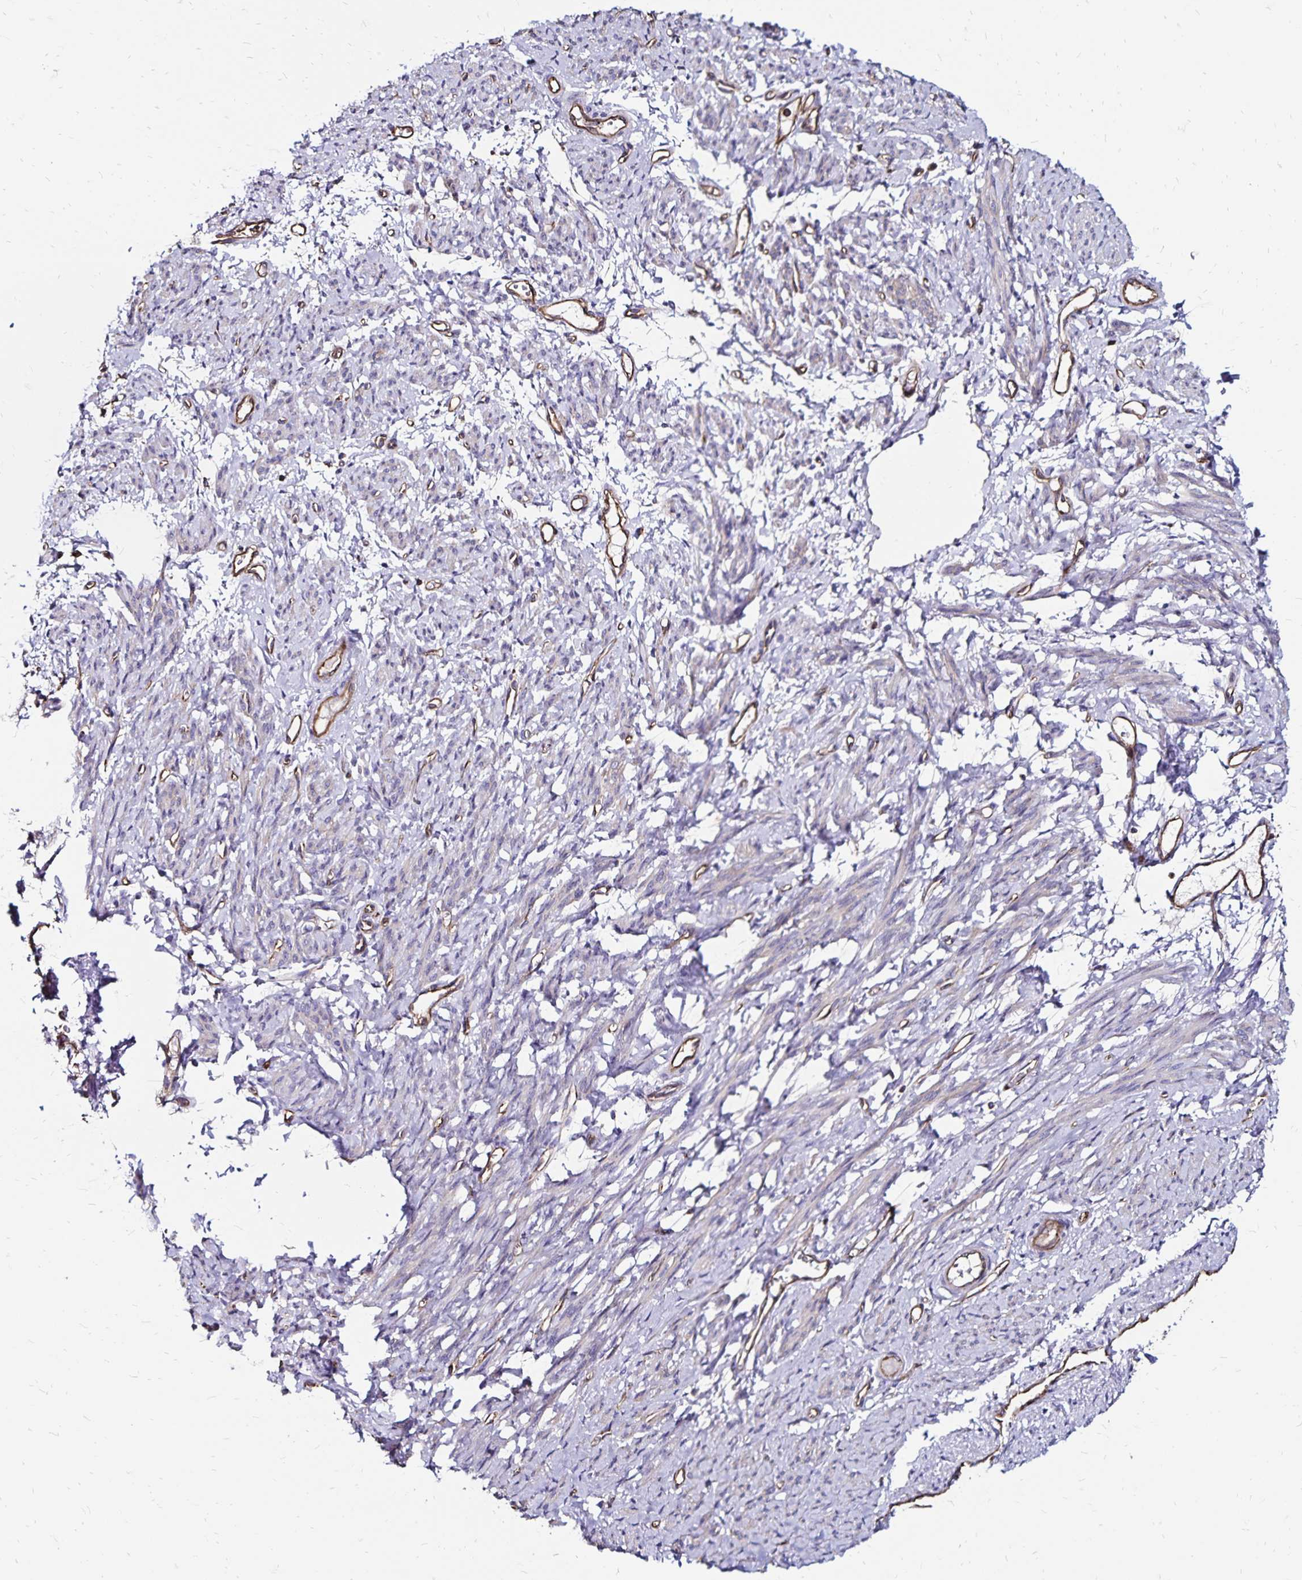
{"staining": {"intensity": "negative", "quantity": "none", "location": "none"}, "tissue": "smooth muscle", "cell_type": "Smooth muscle cells", "image_type": "normal", "snomed": [{"axis": "morphology", "description": "Normal tissue, NOS"}, {"axis": "topography", "description": "Smooth muscle"}], "caption": "Immunohistochemistry (IHC) photomicrograph of unremarkable smooth muscle: human smooth muscle stained with DAB (3,3'-diaminobenzidine) displays no significant protein staining in smooth muscle cells. (Brightfield microscopy of DAB immunohistochemistry at high magnification).", "gene": "RPRML", "patient": {"sex": "female", "age": 65}}